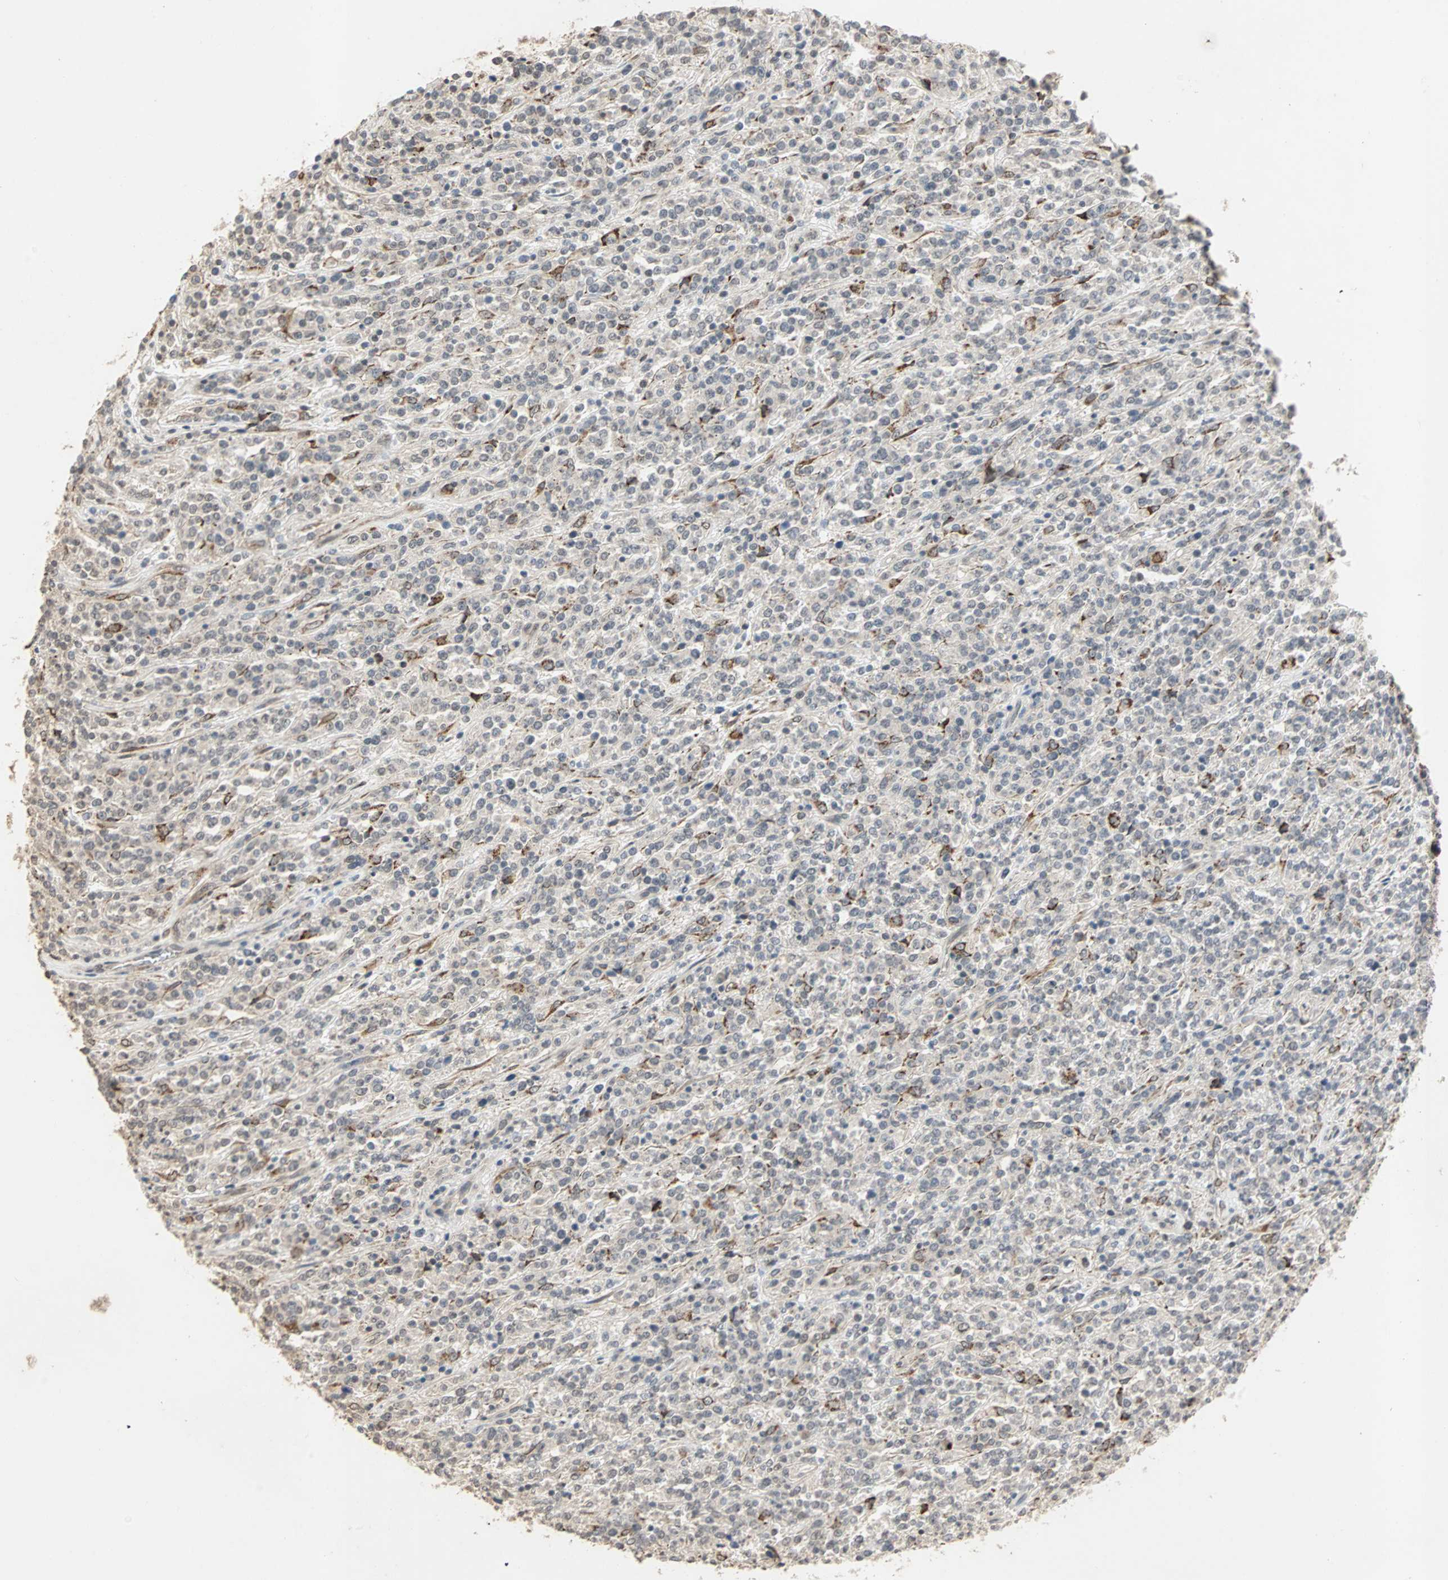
{"staining": {"intensity": "moderate", "quantity": "<25%", "location": "cytoplasmic/membranous"}, "tissue": "lymphoma", "cell_type": "Tumor cells", "image_type": "cancer", "snomed": [{"axis": "morphology", "description": "Malignant lymphoma, non-Hodgkin's type, High grade"}, {"axis": "topography", "description": "Soft tissue"}], "caption": "High-grade malignant lymphoma, non-Hodgkin's type stained with a brown dye exhibits moderate cytoplasmic/membranous positive expression in approximately <25% of tumor cells.", "gene": "TRPV4", "patient": {"sex": "male", "age": 18}}